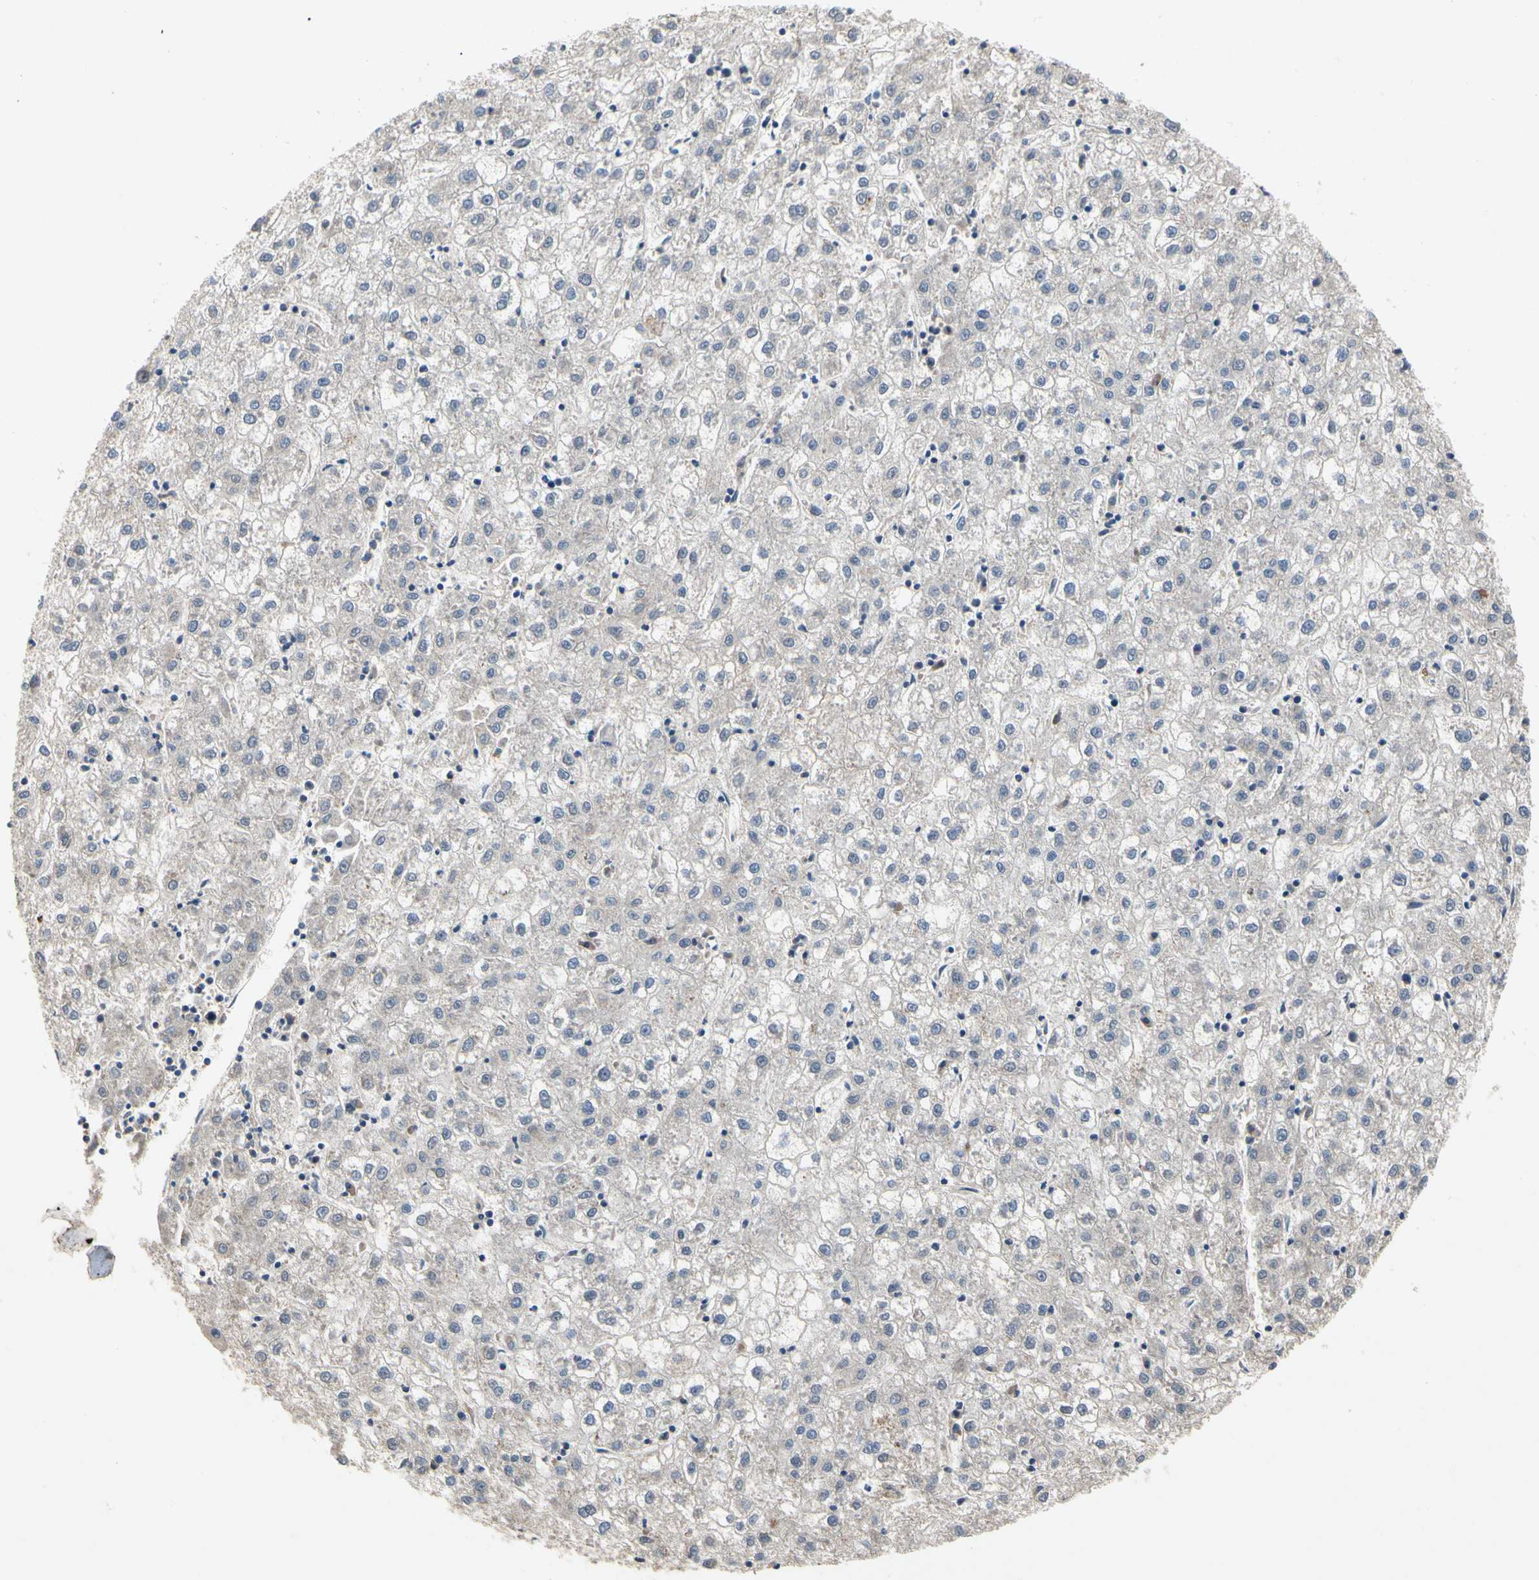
{"staining": {"intensity": "negative", "quantity": "none", "location": "none"}, "tissue": "liver cancer", "cell_type": "Tumor cells", "image_type": "cancer", "snomed": [{"axis": "morphology", "description": "Carcinoma, Hepatocellular, NOS"}, {"axis": "topography", "description": "Liver"}], "caption": "An IHC histopathology image of liver hepatocellular carcinoma is shown. There is no staining in tumor cells of liver hepatocellular carcinoma. (IHC, brightfield microscopy, high magnification).", "gene": "CRTAC1", "patient": {"sex": "male", "age": 72}}